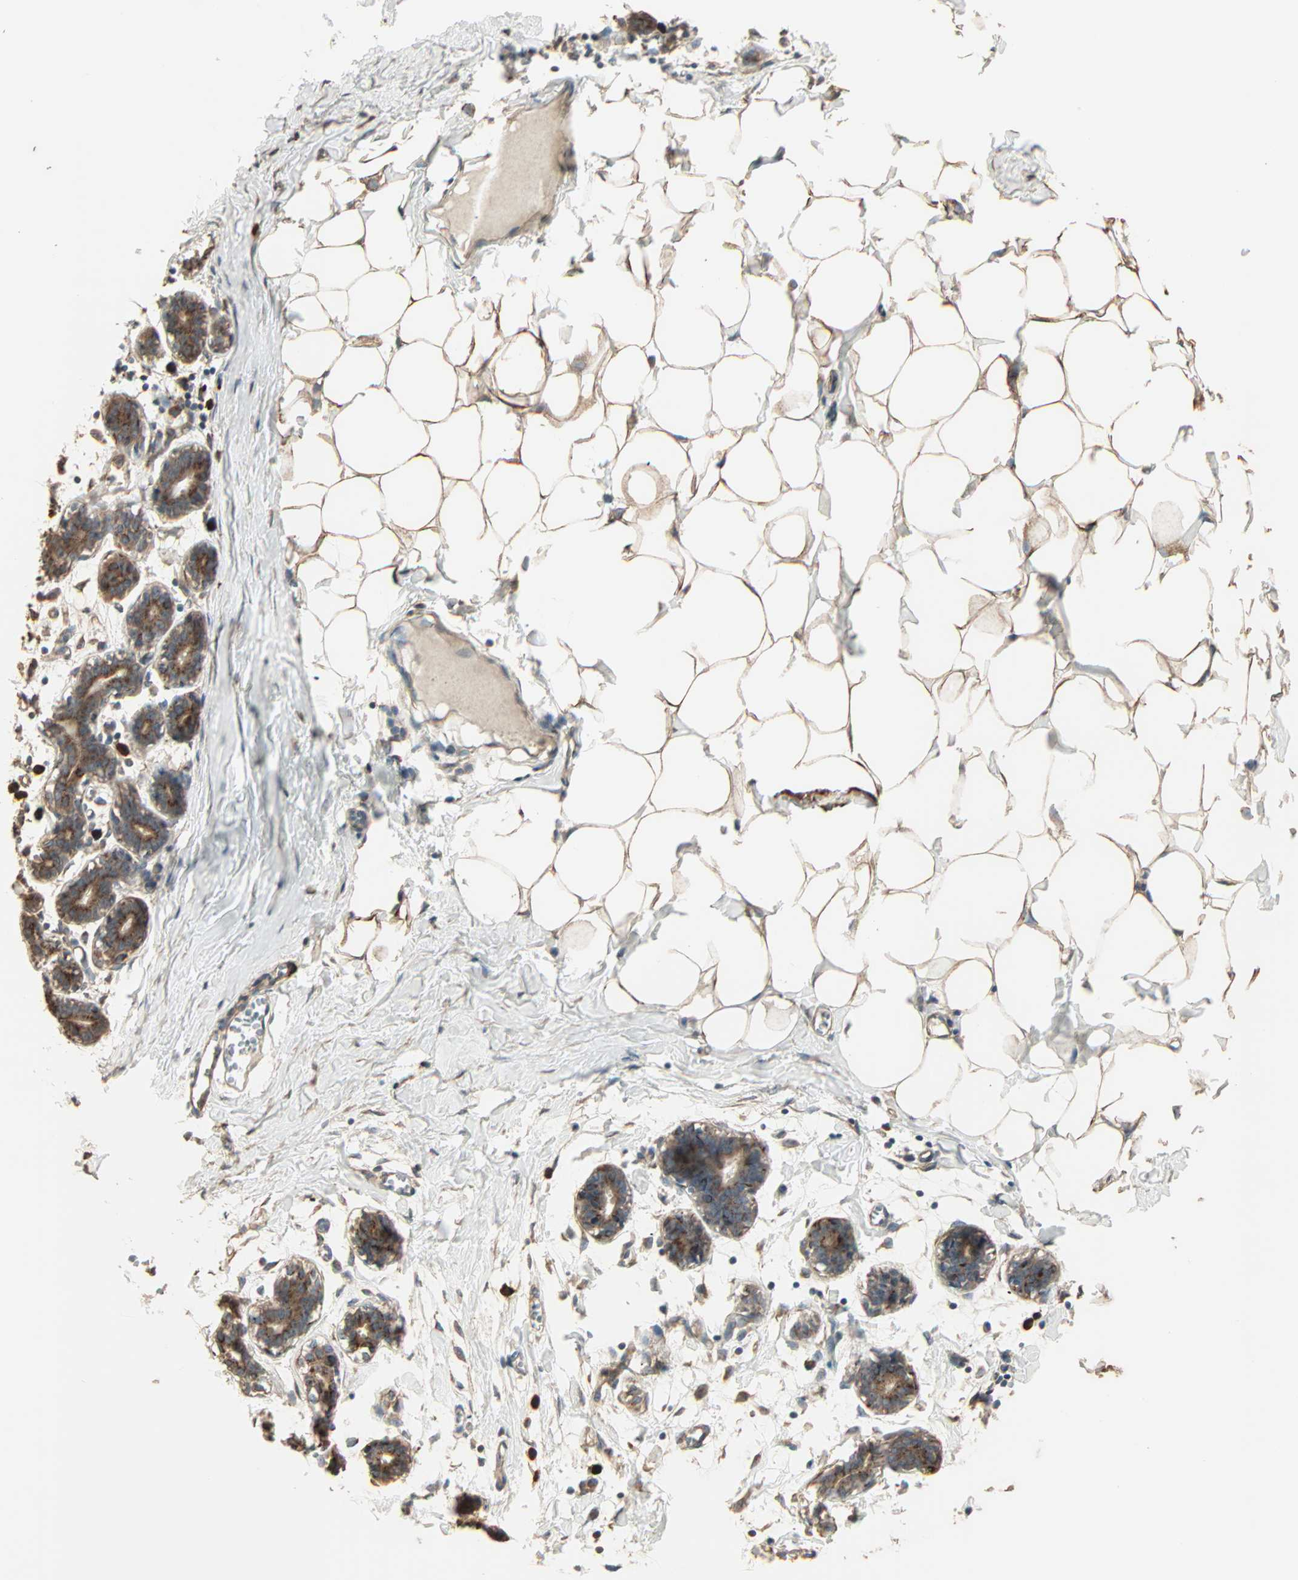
{"staining": {"intensity": "moderate", "quantity": ">75%", "location": "cytoplasmic/membranous"}, "tissue": "breast", "cell_type": "Adipocytes", "image_type": "normal", "snomed": [{"axis": "morphology", "description": "Normal tissue, NOS"}, {"axis": "topography", "description": "Breast"}], "caption": "Protein staining demonstrates moderate cytoplasmic/membranous positivity in approximately >75% of adipocytes in normal breast.", "gene": "GALNT3", "patient": {"sex": "female", "age": 27}}